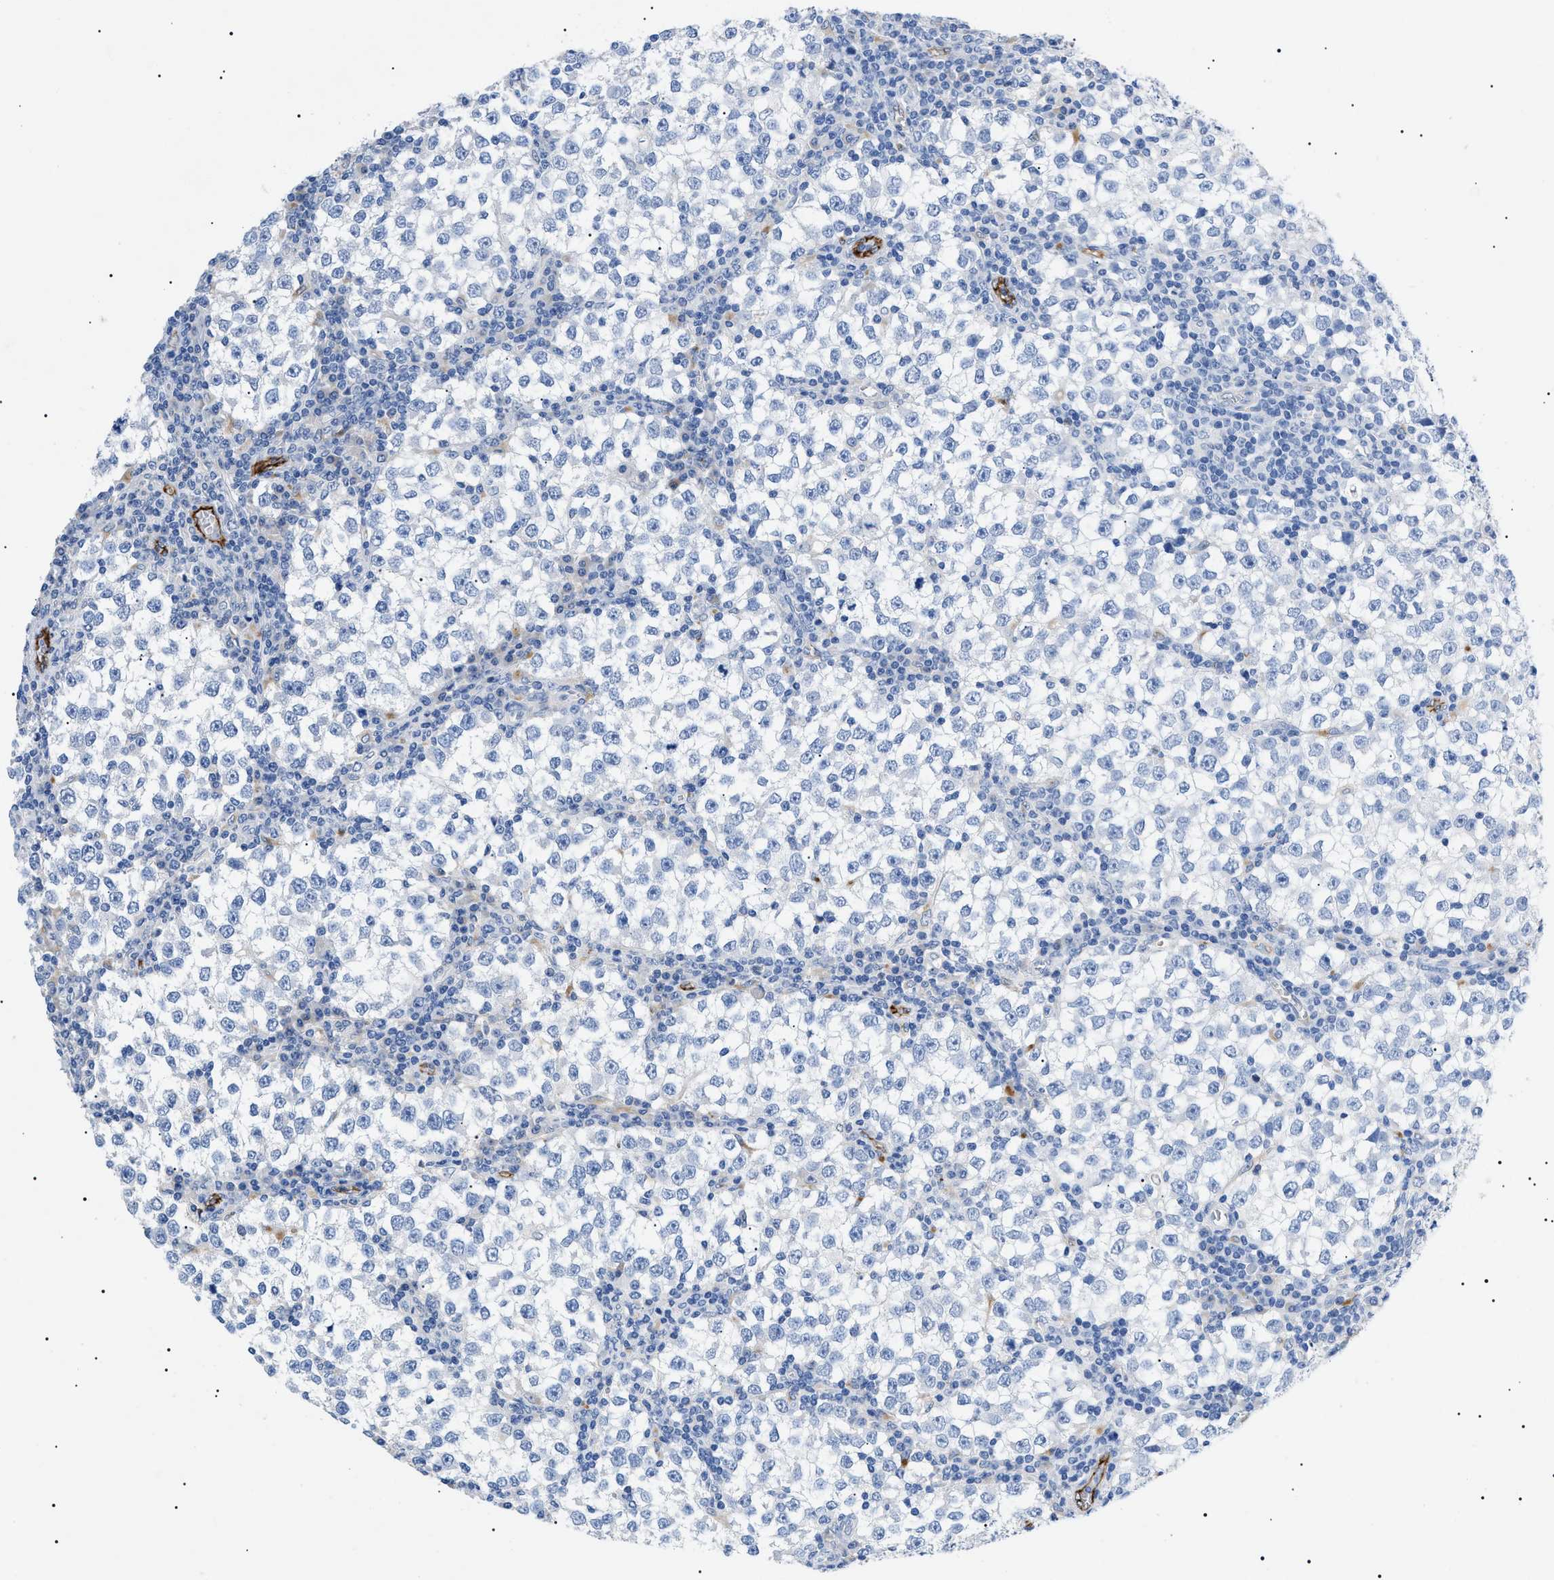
{"staining": {"intensity": "negative", "quantity": "none", "location": "none"}, "tissue": "testis cancer", "cell_type": "Tumor cells", "image_type": "cancer", "snomed": [{"axis": "morphology", "description": "Seminoma, NOS"}, {"axis": "topography", "description": "Testis"}], "caption": "Immunohistochemical staining of human testis cancer demonstrates no significant positivity in tumor cells.", "gene": "ACKR1", "patient": {"sex": "male", "age": 65}}